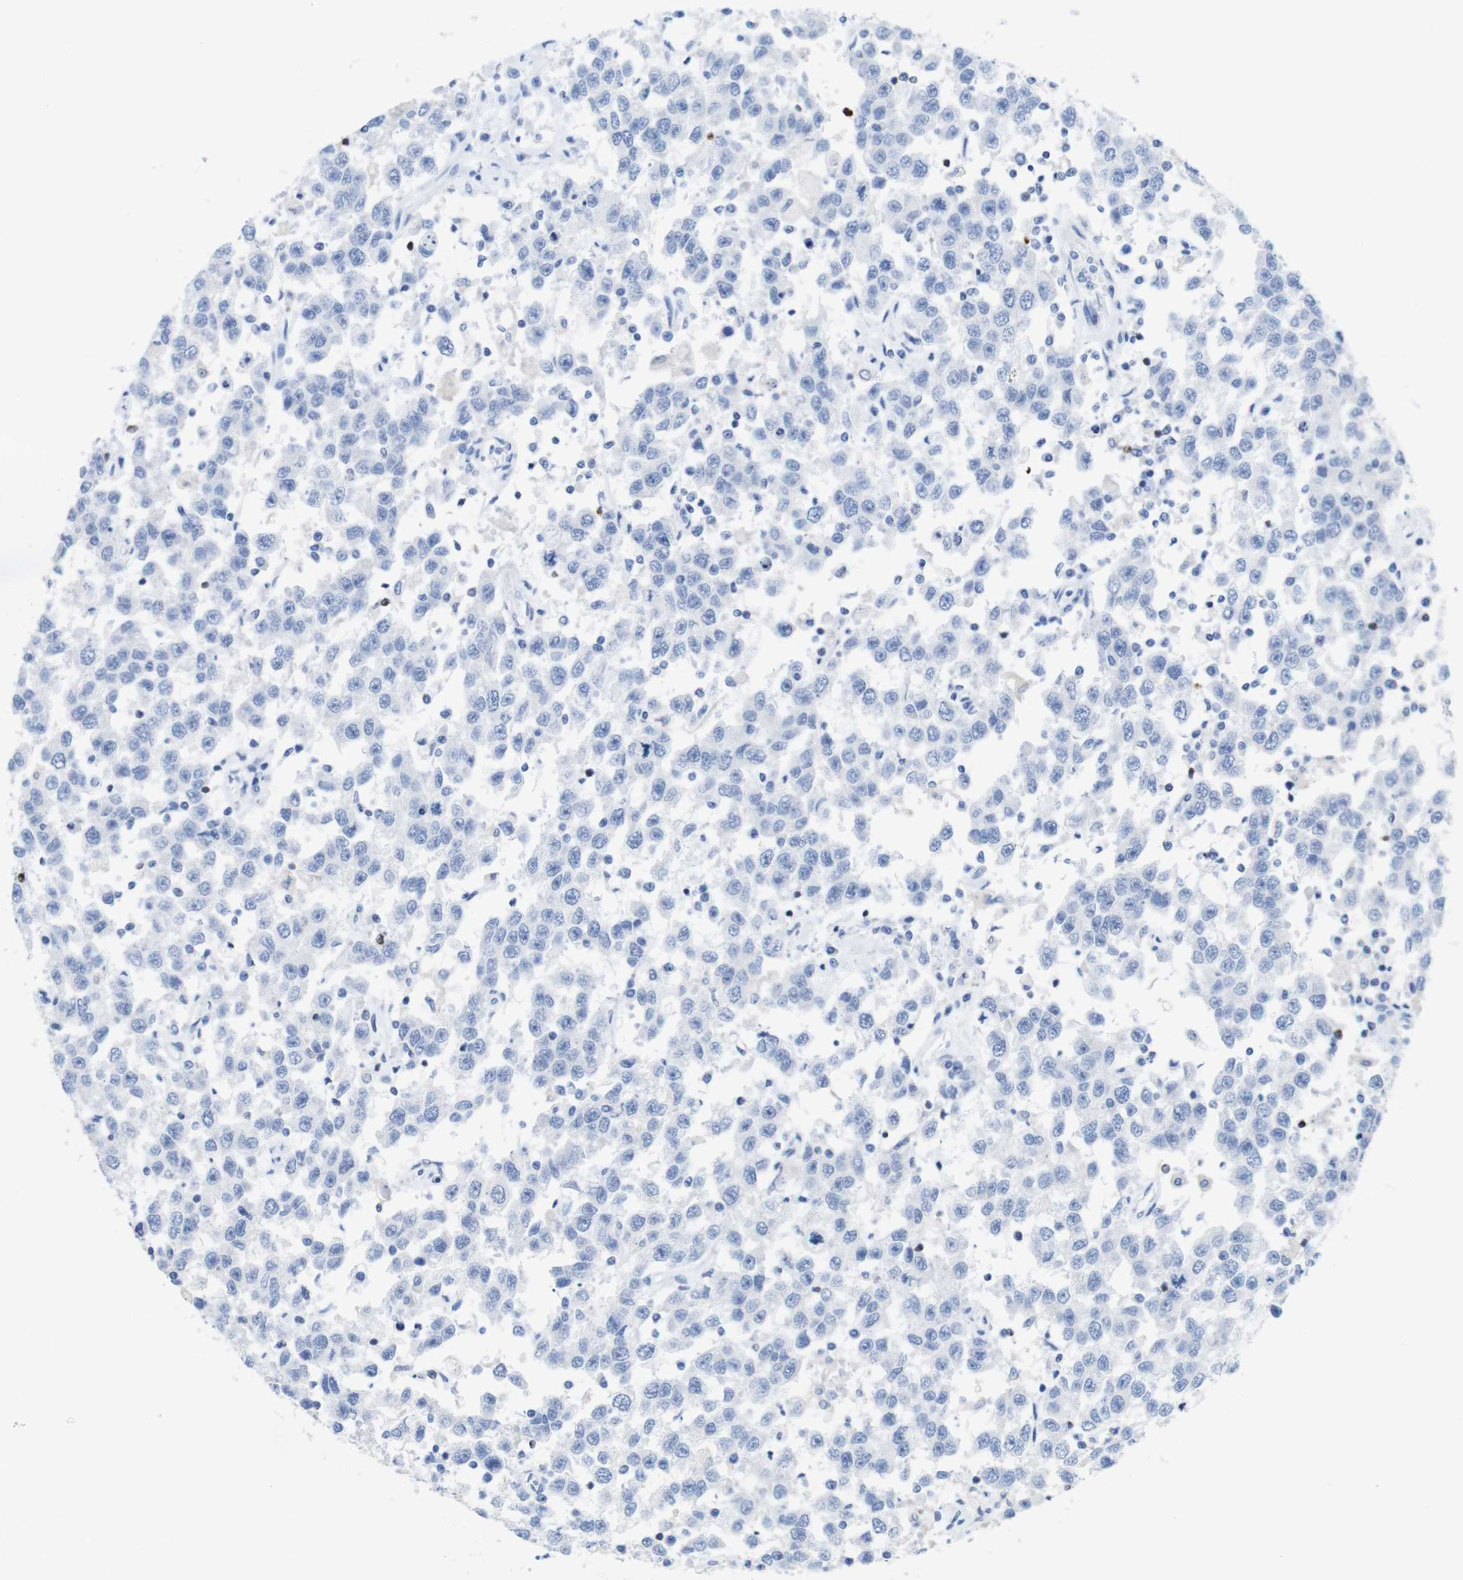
{"staining": {"intensity": "negative", "quantity": "none", "location": "none"}, "tissue": "testis cancer", "cell_type": "Tumor cells", "image_type": "cancer", "snomed": [{"axis": "morphology", "description": "Seminoma, NOS"}, {"axis": "topography", "description": "Testis"}], "caption": "Tumor cells show no significant protein expression in testis cancer (seminoma). Nuclei are stained in blue.", "gene": "LAG3", "patient": {"sex": "male", "age": 41}}